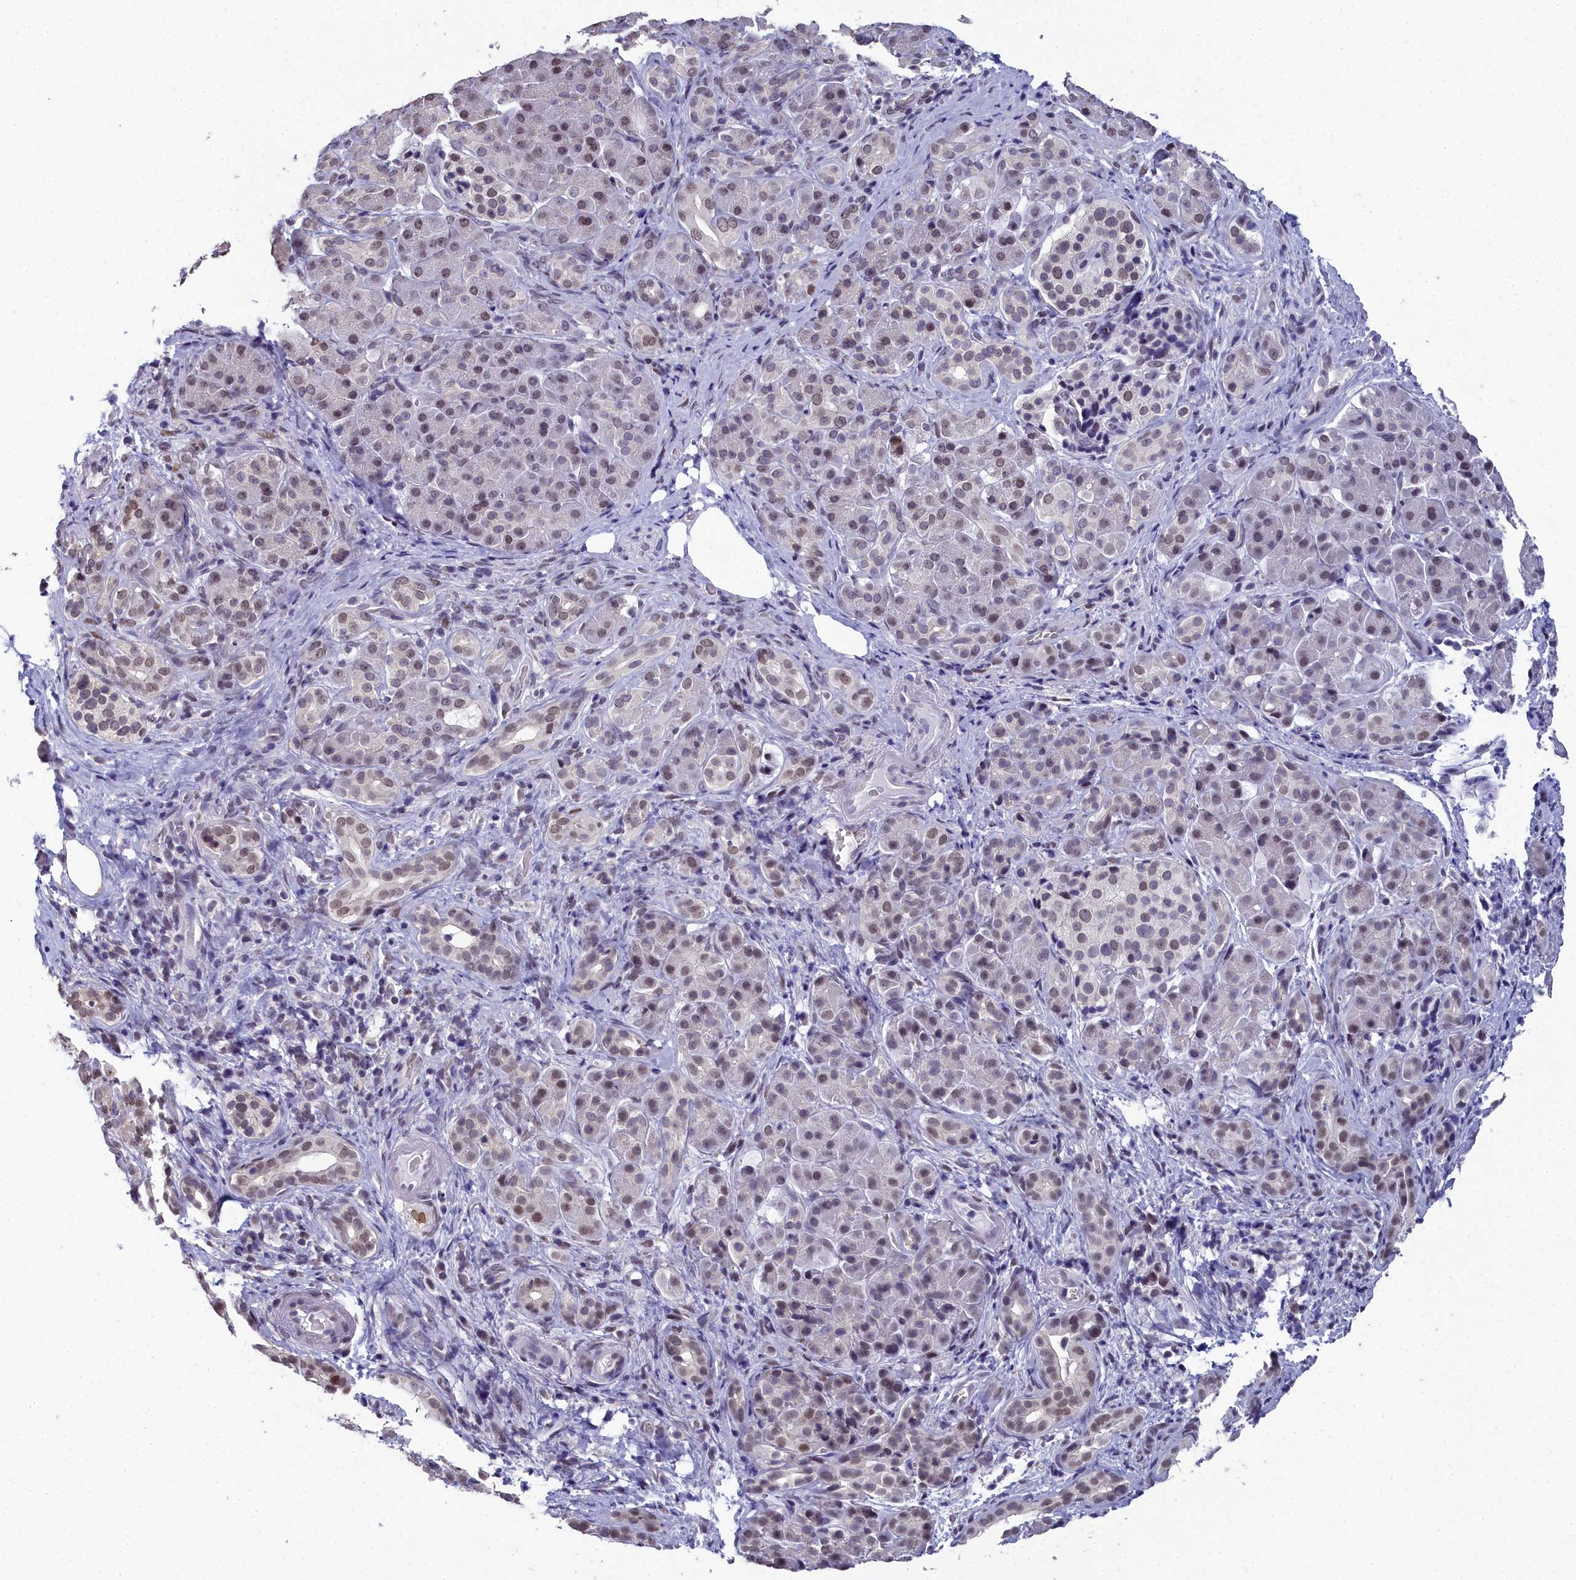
{"staining": {"intensity": "weak", "quantity": "25%-75%", "location": "nuclear"}, "tissue": "pancreatic cancer", "cell_type": "Tumor cells", "image_type": "cancer", "snomed": [{"axis": "morphology", "description": "Adenocarcinoma, NOS"}, {"axis": "topography", "description": "Pancreas"}], "caption": "High-magnification brightfield microscopy of pancreatic cancer stained with DAB (brown) and counterstained with hematoxylin (blue). tumor cells exhibit weak nuclear positivity is appreciated in approximately25%-75% of cells. (DAB IHC with brightfield microscopy, high magnification).", "gene": "CCDC97", "patient": {"sex": "male", "age": 78}}